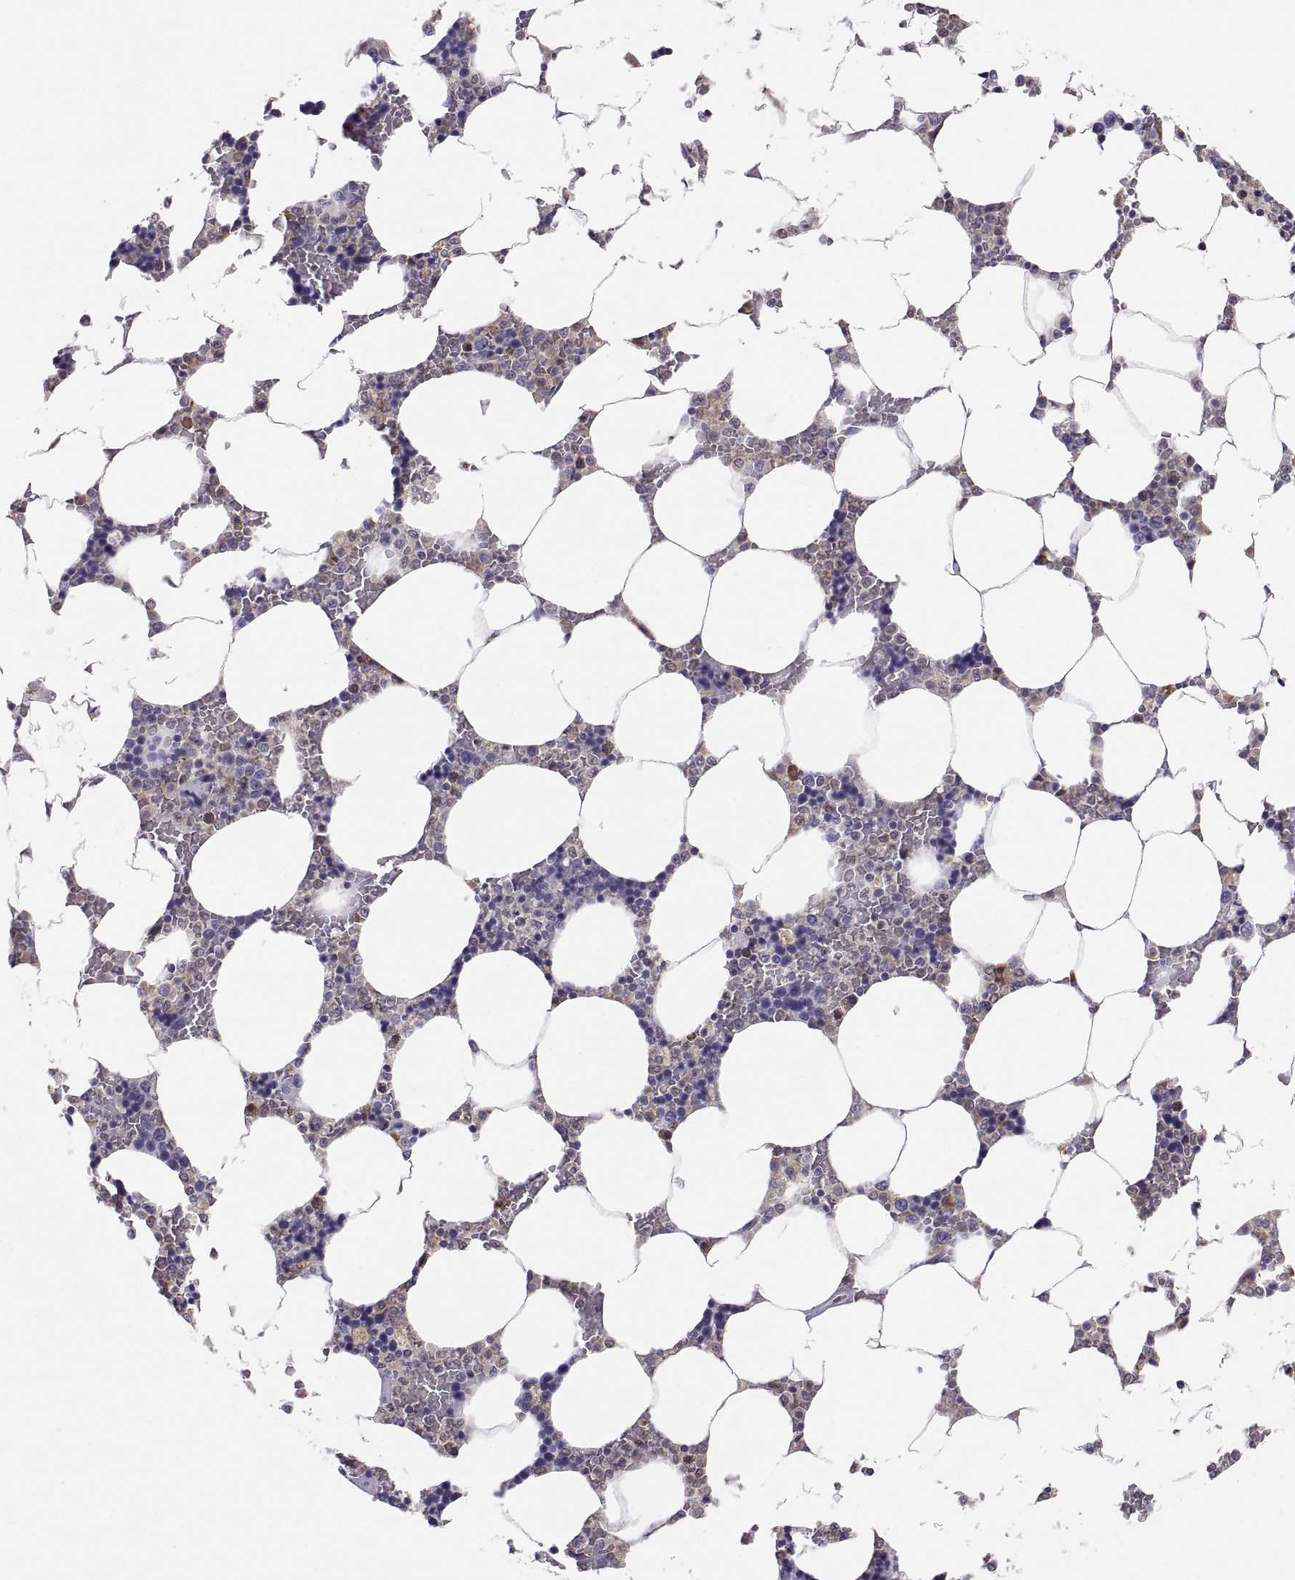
{"staining": {"intensity": "negative", "quantity": "none", "location": "none"}, "tissue": "bone marrow", "cell_type": "Hematopoietic cells", "image_type": "normal", "snomed": [{"axis": "morphology", "description": "Normal tissue, NOS"}, {"axis": "topography", "description": "Bone marrow"}], "caption": "Hematopoietic cells are negative for brown protein staining in unremarkable bone marrow. (Stains: DAB (3,3'-diaminobenzidine) immunohistochemistry with hematoxylin counter stain, Microscopy: brightfield microscopy at high magnification).", "gene": "ERO1A", "patient": {"sex": "male", "age": 63}}